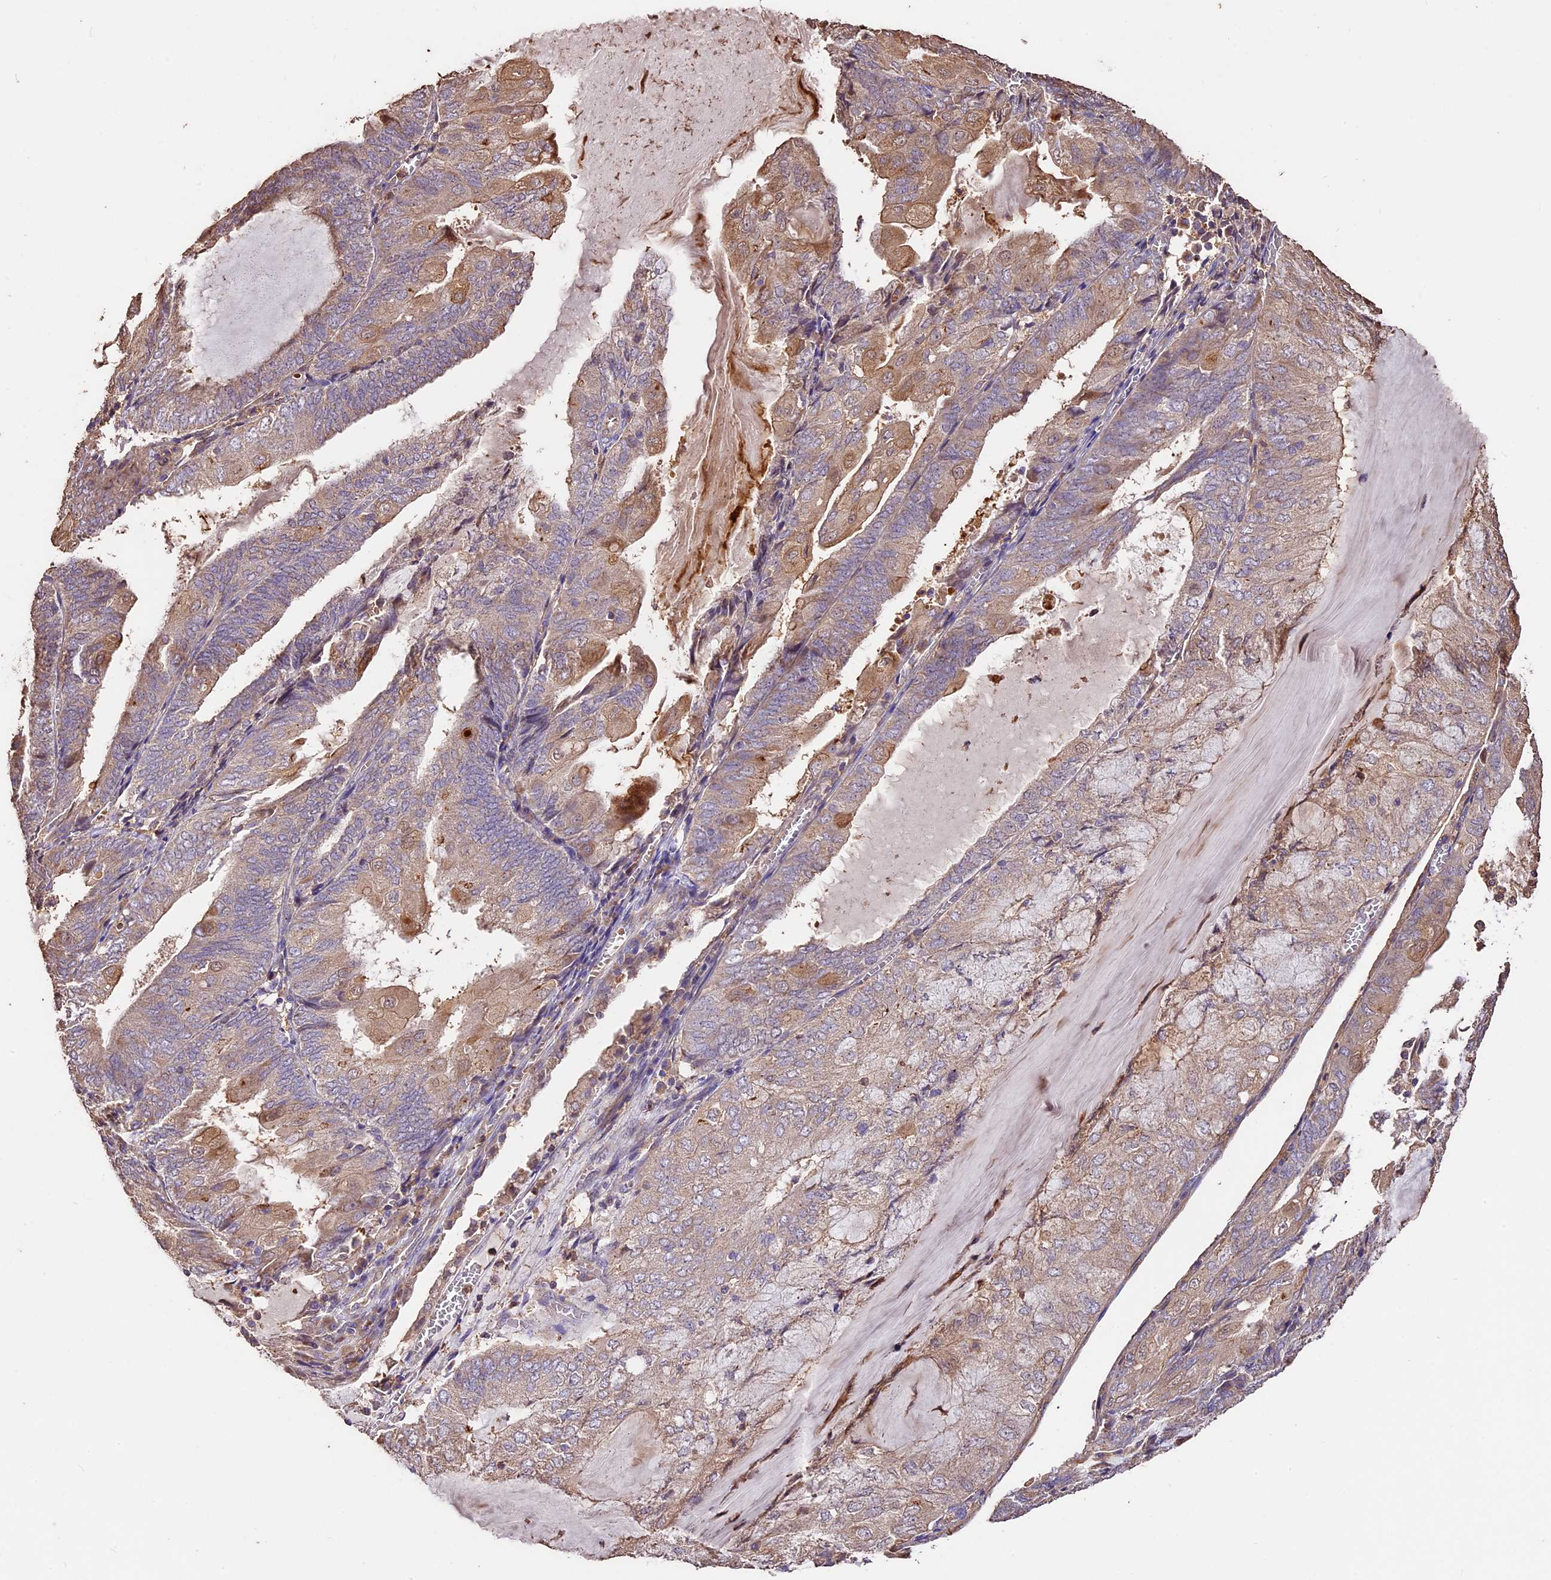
{"staining": {"intensity": "moderate", "quantity": "25%-75%", "location": "cytoplasmic/membranous"}, "tissue": "endometrial cancer", "cell_type": "Tumor cells", "image_type": "cancer", "snomed": [{"axis": "morphology", "description": "Adenocarcinoma, NOS"}, {"axis": "topography", "description": "Endometrium"}], "caption": "Immunohistochemistry of human endometrial cancer (adenocarcinoma) shows medium levels of moderate cytoplasmic/membranous positivity in about 25%-75% of tumor cells. (brown staining indicates protein expression, while blue staining denotes nuclei).", "gene": "CRLF1", "patient": {"sex": "female", "age": 81}}